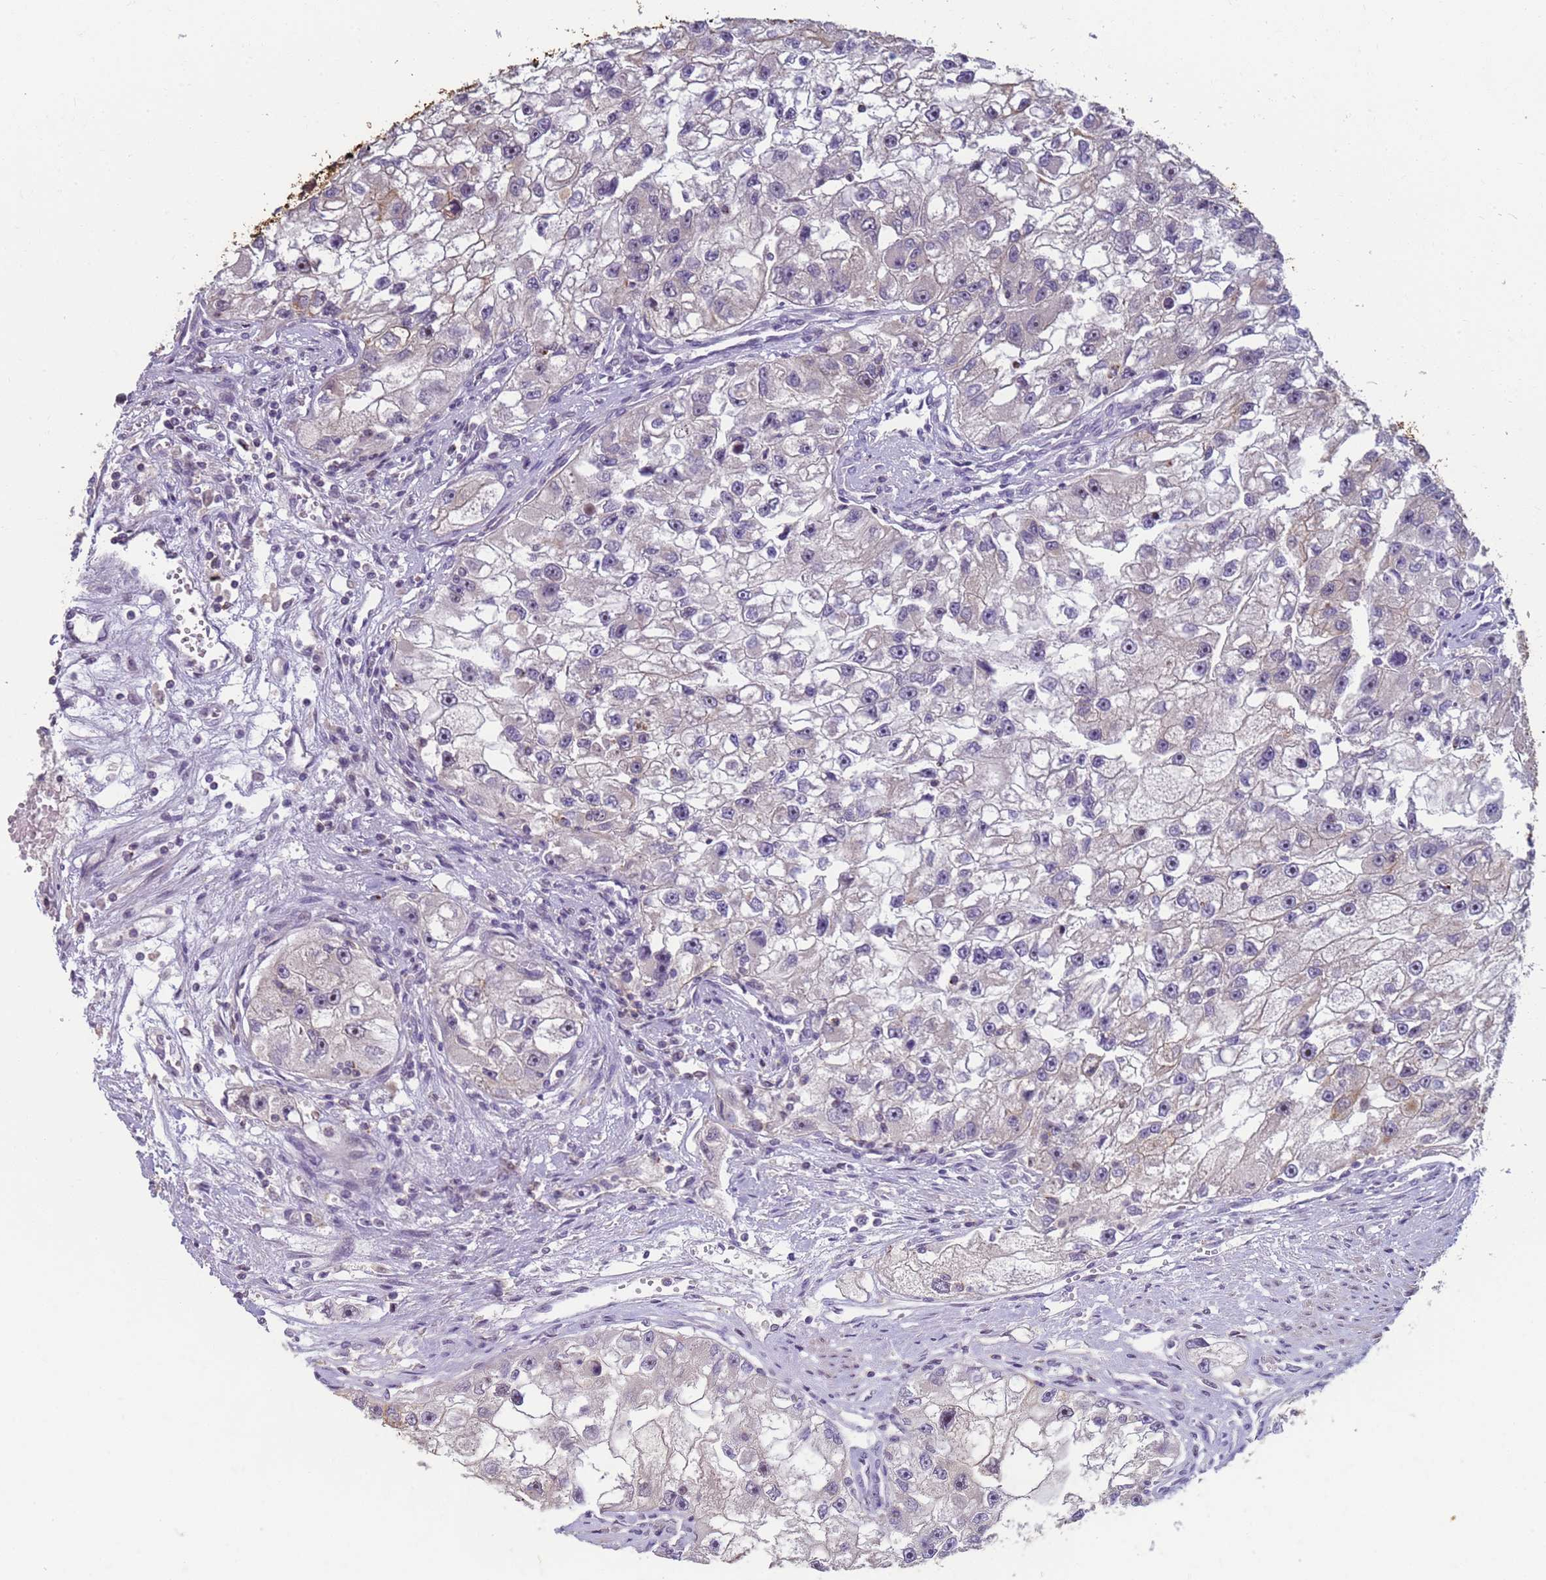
{"staining": {"intensity": "moderate", "quantity": "<25%", "location": "cytoplasmic/membranous"}, "tissue": "renal cancer", "cell_type": "Tumor cells", "image_type": "cancer", "snomed": [{"axis": "morphology", "description": "Adenocarcinoma, NOS"}, {"axis": "topography", "description": "Kidney"}], "caption": "Renal adenocarcinoma tissue exhibits moderate cytoplasmic/membranous staining in about <25% of tumor cells, visualized by immunohistochemistry.", "gene": "VWA3A", "patient": {"sex": "male", "age": 63}}